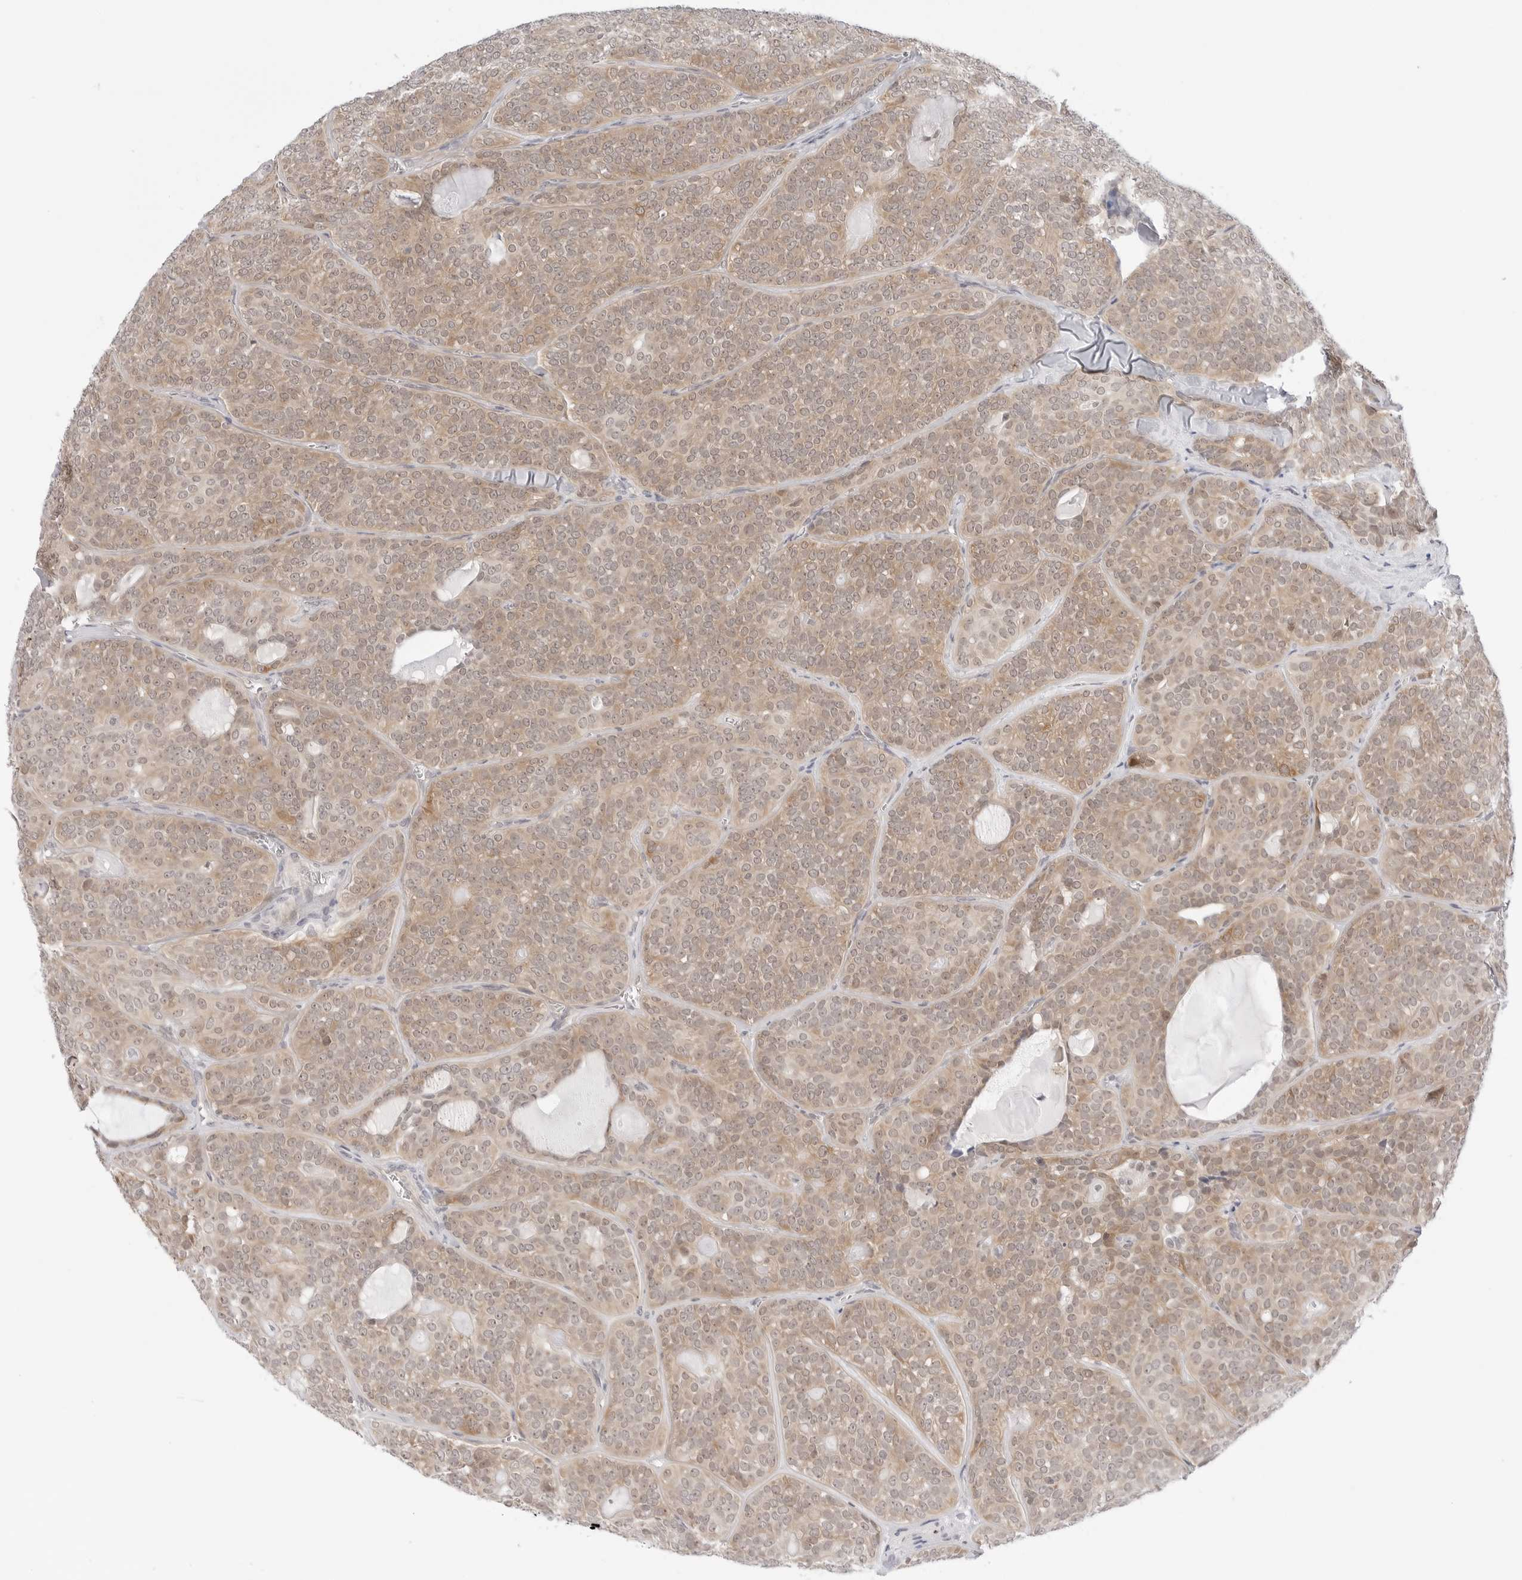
{"staining": {"intensity": "weak", "quantity": ">75%", "location": "cytoplasmic/membranous"}, "tissue": "head and neck cancer", "cell_type": "Tumor cells", "image_type": "cancer", "snomed": [{"axis": "morphology", "description": "Adenocarcinoma, NOS"}, {"axis": "topography", "description": "Head-Neck"}], "caption": "Protein expression analysis of human head and neck cancer reveals weak cytoplasmic/membranous positivity in approximately >75% of tumor cells.", "gene": "NUDC", "patient": {"sex": "male", "age": 66}}